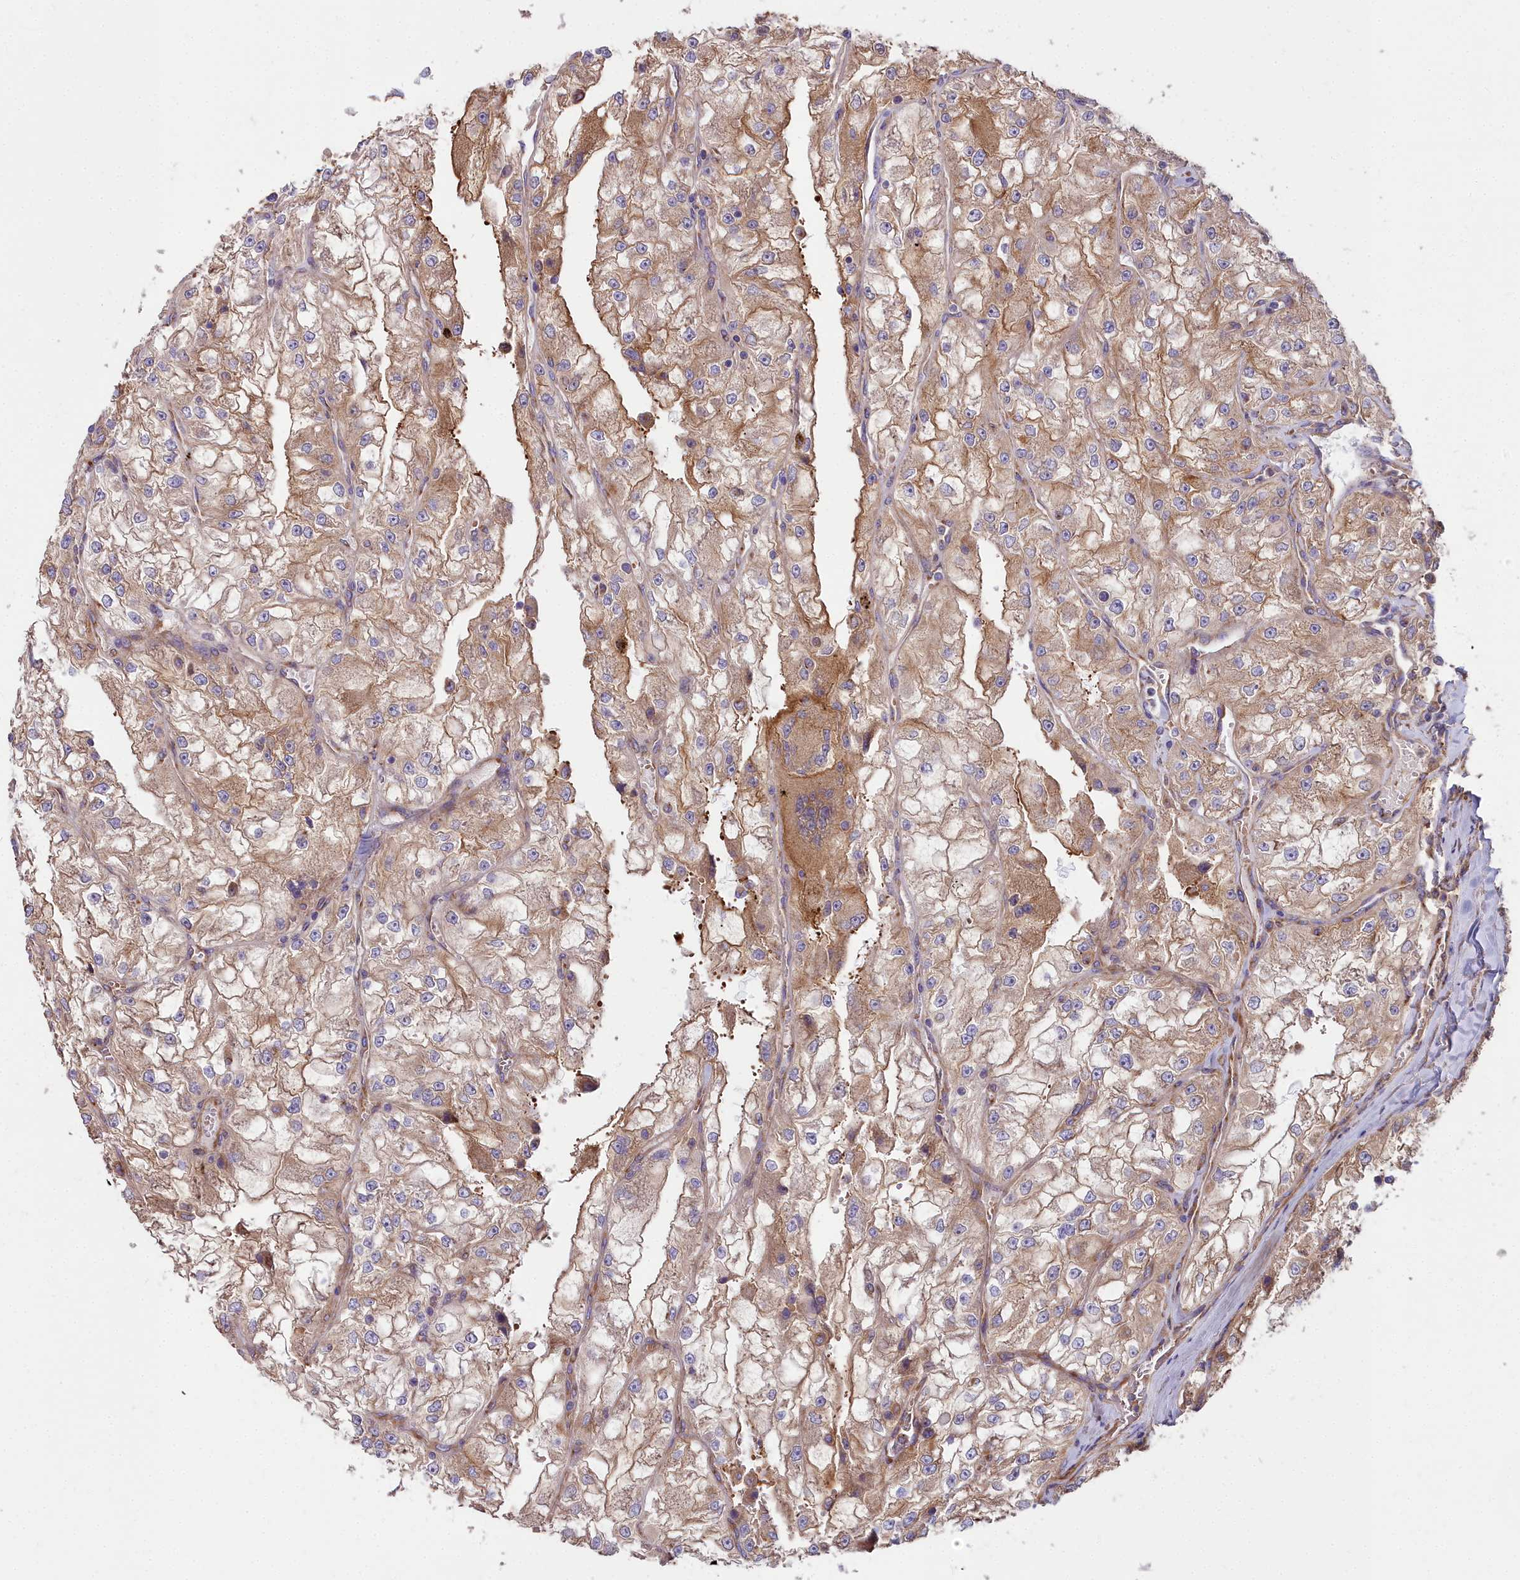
{"staining": {"intensity": "moderate", "quantity": ">75%", "location": "cytoplasmic/membranous"}, "tissue": "renal cancer", "cell_type": "Tumor cells", "image_type": "cancer", "snomed": [{"axis": "morphology", "description": "Adenocarcinoma, NOS"}, {"axis": "topography", "description": "Kidney"}], "caption": "Renal cancer stained with a protein marker reveals moderate staining in tumor cells.", "gene": "DCTN3", "patient": {"sex": "female", "age": 72}}